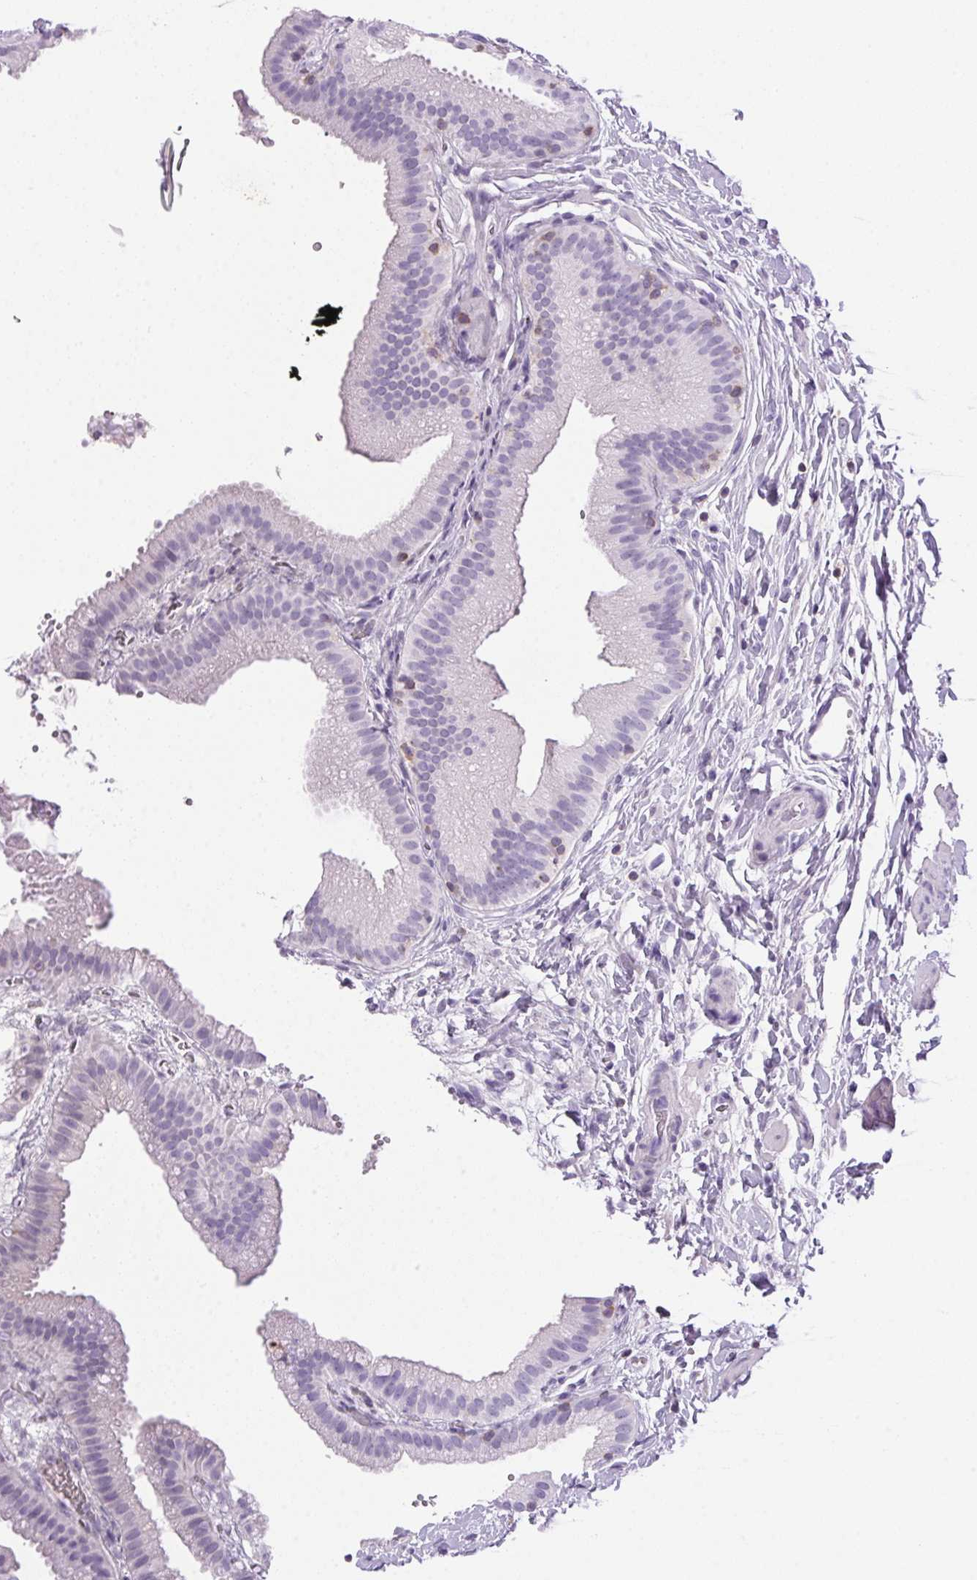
{"staining": {"intensity": "negative", "quantity": "none", "location": "none"}, "tissue": "gallbladder", "cell_type": "Glandular cells", "image_type": "normal", "snomed": [{"axis": "morphology", "description": "Normal tissue, NOS"}, {"axis": "topography", "description": "Gallbladder"}], "caption": "Immunohistochemistry (IHC) image of unremarkable gallbladder stained for a protein (brown), which exhibits no positivity in glandular cells.", "gene": "S100A2", "patient": {"sex": "female", "age": 63}}